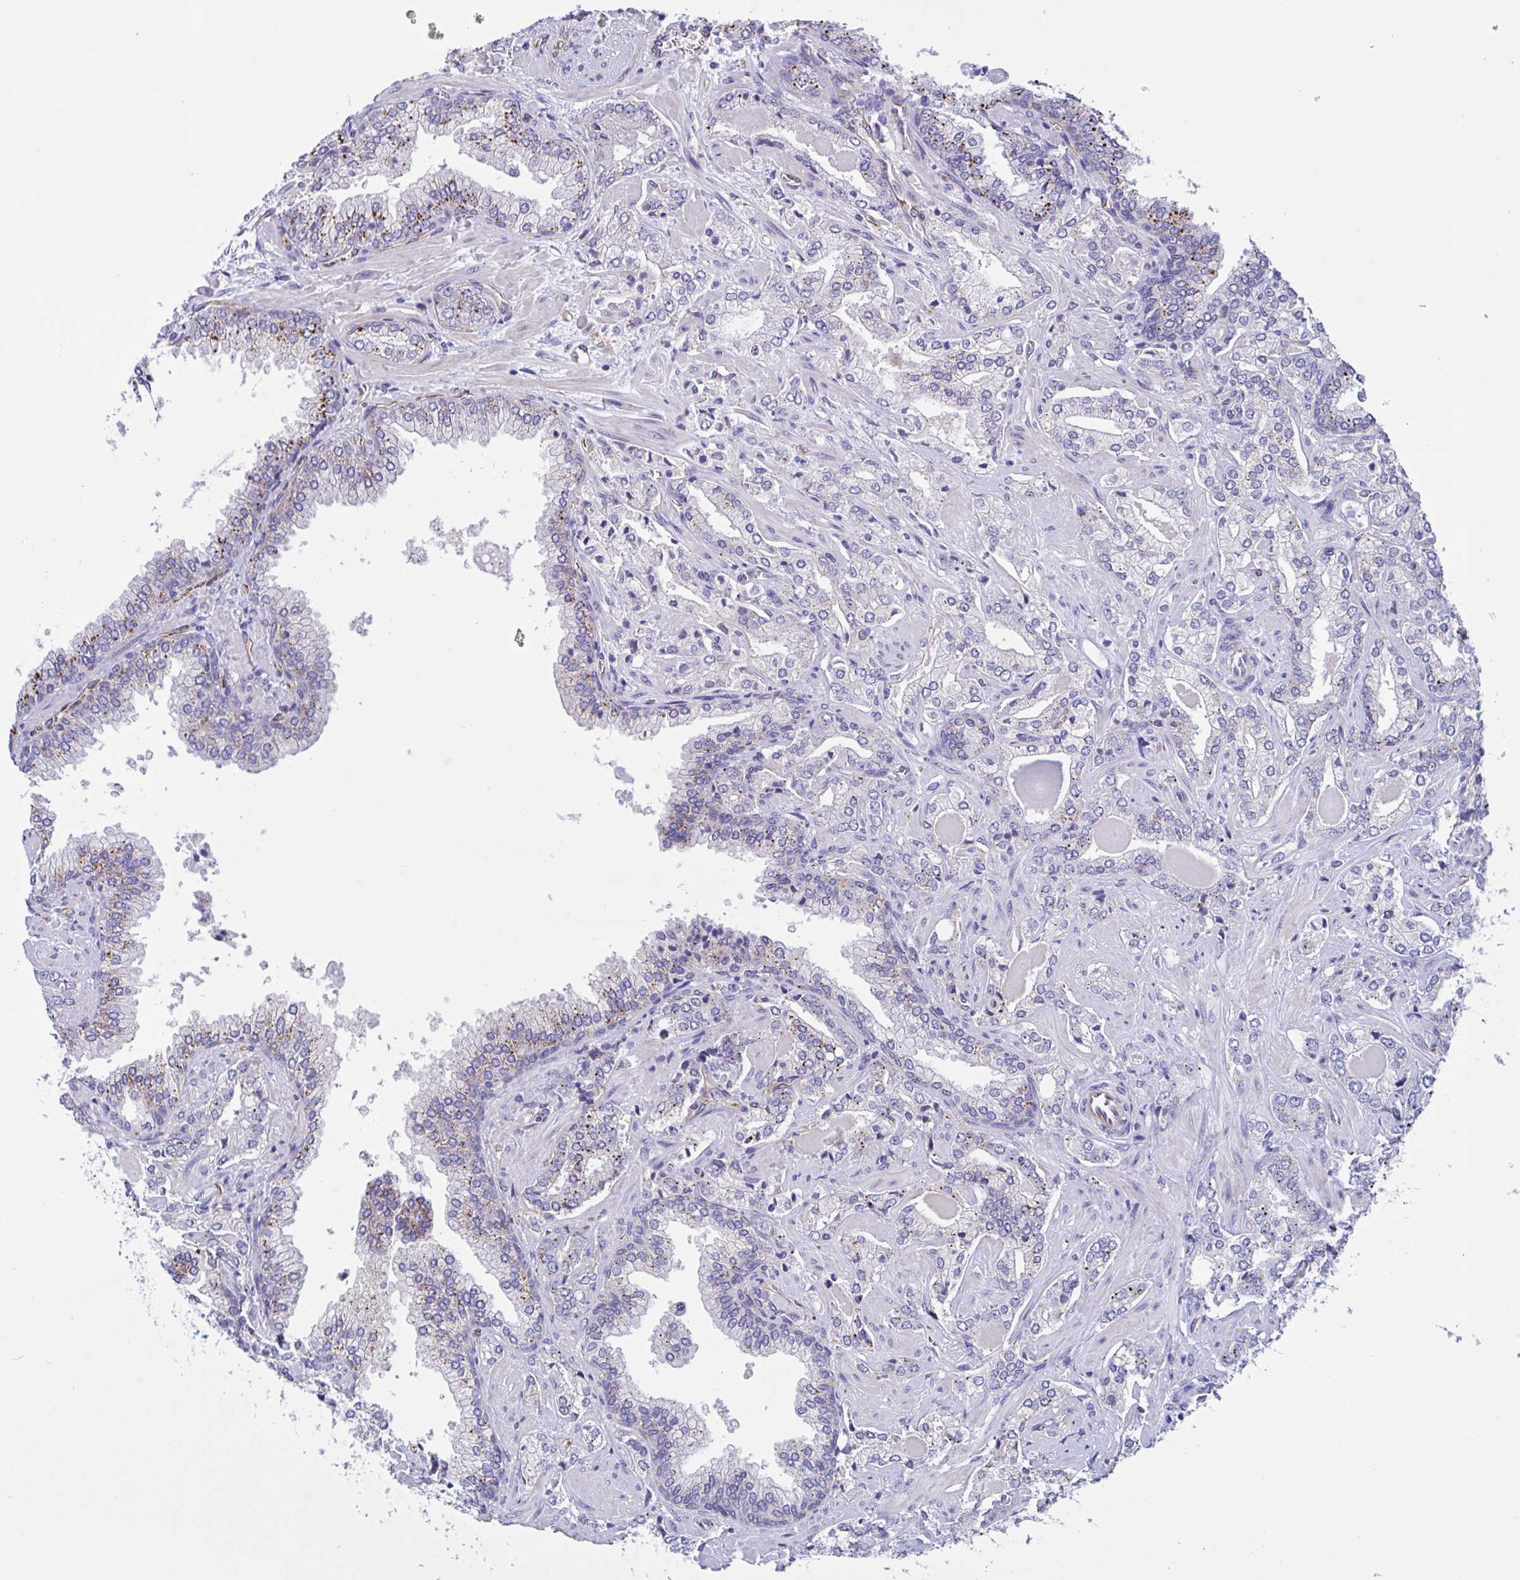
{"staining": {"intensity": "moderate", "quantity": "<25%", "location": "cytoplasmic/membranous"}, "tissue": "prostate cancer", "cell_type": "Tumor cells", "image_type": "cancer", "snomed": [{"axis": "morphology", "description": "Adenocarcinoma, High grade"}, {"axis": "topography", "description": "Prostate"}], "caption": "Protein expression analysis of prostate high-grade adenocarcinoma reveals moderate cytoplasmic/membranous staining in approximately <25% of tumor cells. (Stains: DAB in brown, nuclei in blue, Microscopy: brightfield microscopy at high magnification).", "gene": "RPL22L1", "patient": {"sex": "male", "age": 60}}